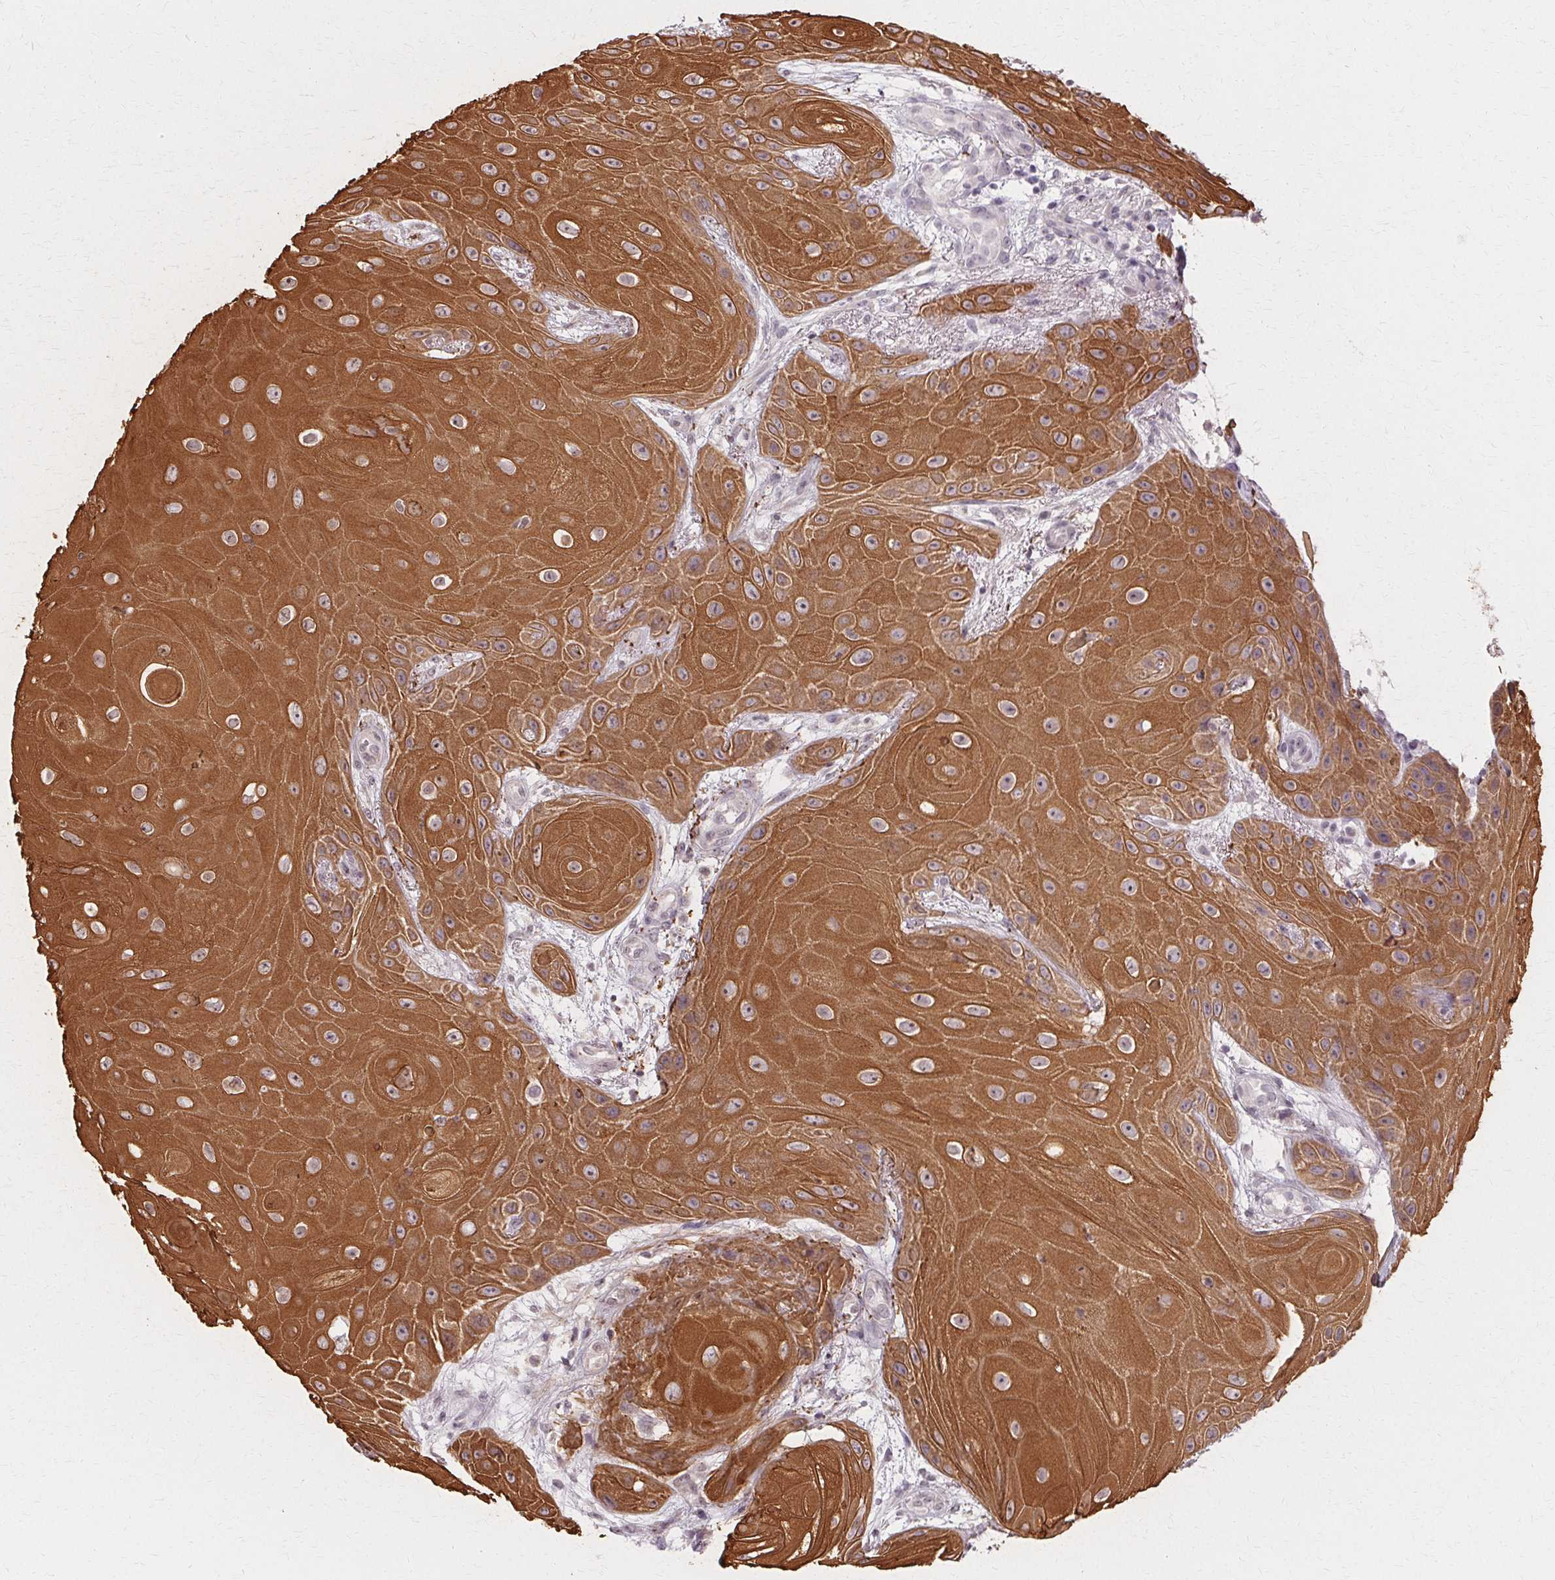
{"staining": {"intensity": "strong", "quantity": ">75%", "location": "cytoplasmic/membranous"}, "tissue": "skin cancer", "cell_type": "Tumor cells", "image_type": "cancer", "snomed": [{"axis": "morphology", "description": "Squamous cell carcinoma, NOS"}, {"axis": "topography", "description": "Skin"}], "caption": "Skin squamous cell carcinoma tissue shows strong cytoplasmic/membranous positivity in approximately >75% of tumor cells, visualized by immunohistochemistry. (IHC, brightfield microscopy, high magnification).", "gene": "KRT6C", "patient": {"sex": "male", "age": 62}}